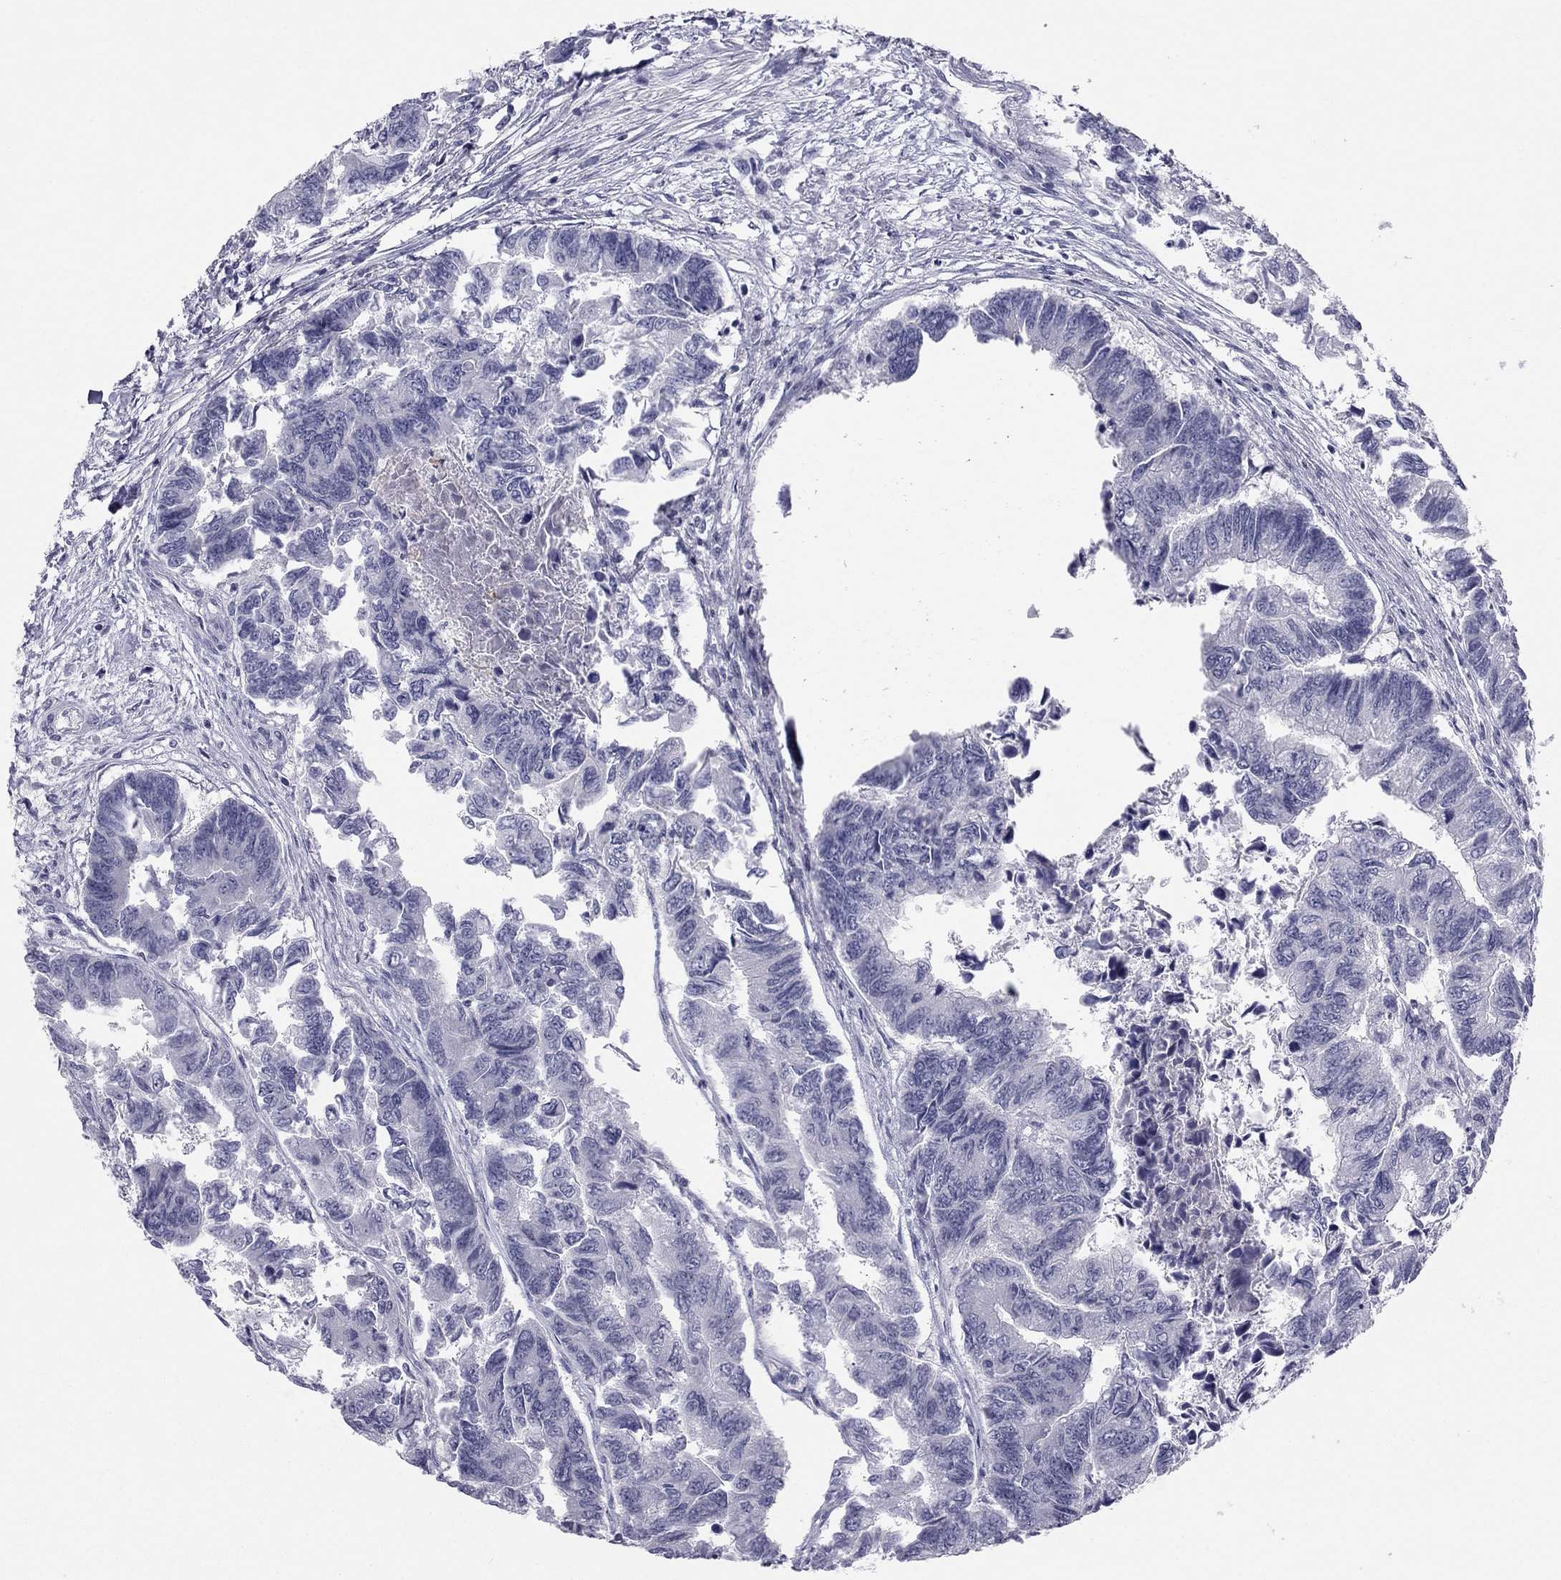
{"staining": {"intensity": "negative", "quantity": "none", "location": "none"}, "tissue": "colorectal cancer", "cell_type": "Tumor cells", "image_type": "cancer", "snomed": [{"axis": "morphology", "description": "Adenocarcinoma, NOS"}, {"axis": "topography", "description": "Colon"}], "caption": "Tumor cells are negative for protein expression in human colorectal cancer (adenocarcinoma). (DAB IHC, high magnification).", "gene": "TRPS1", "patient": {"sex": "female", "age": 65}}